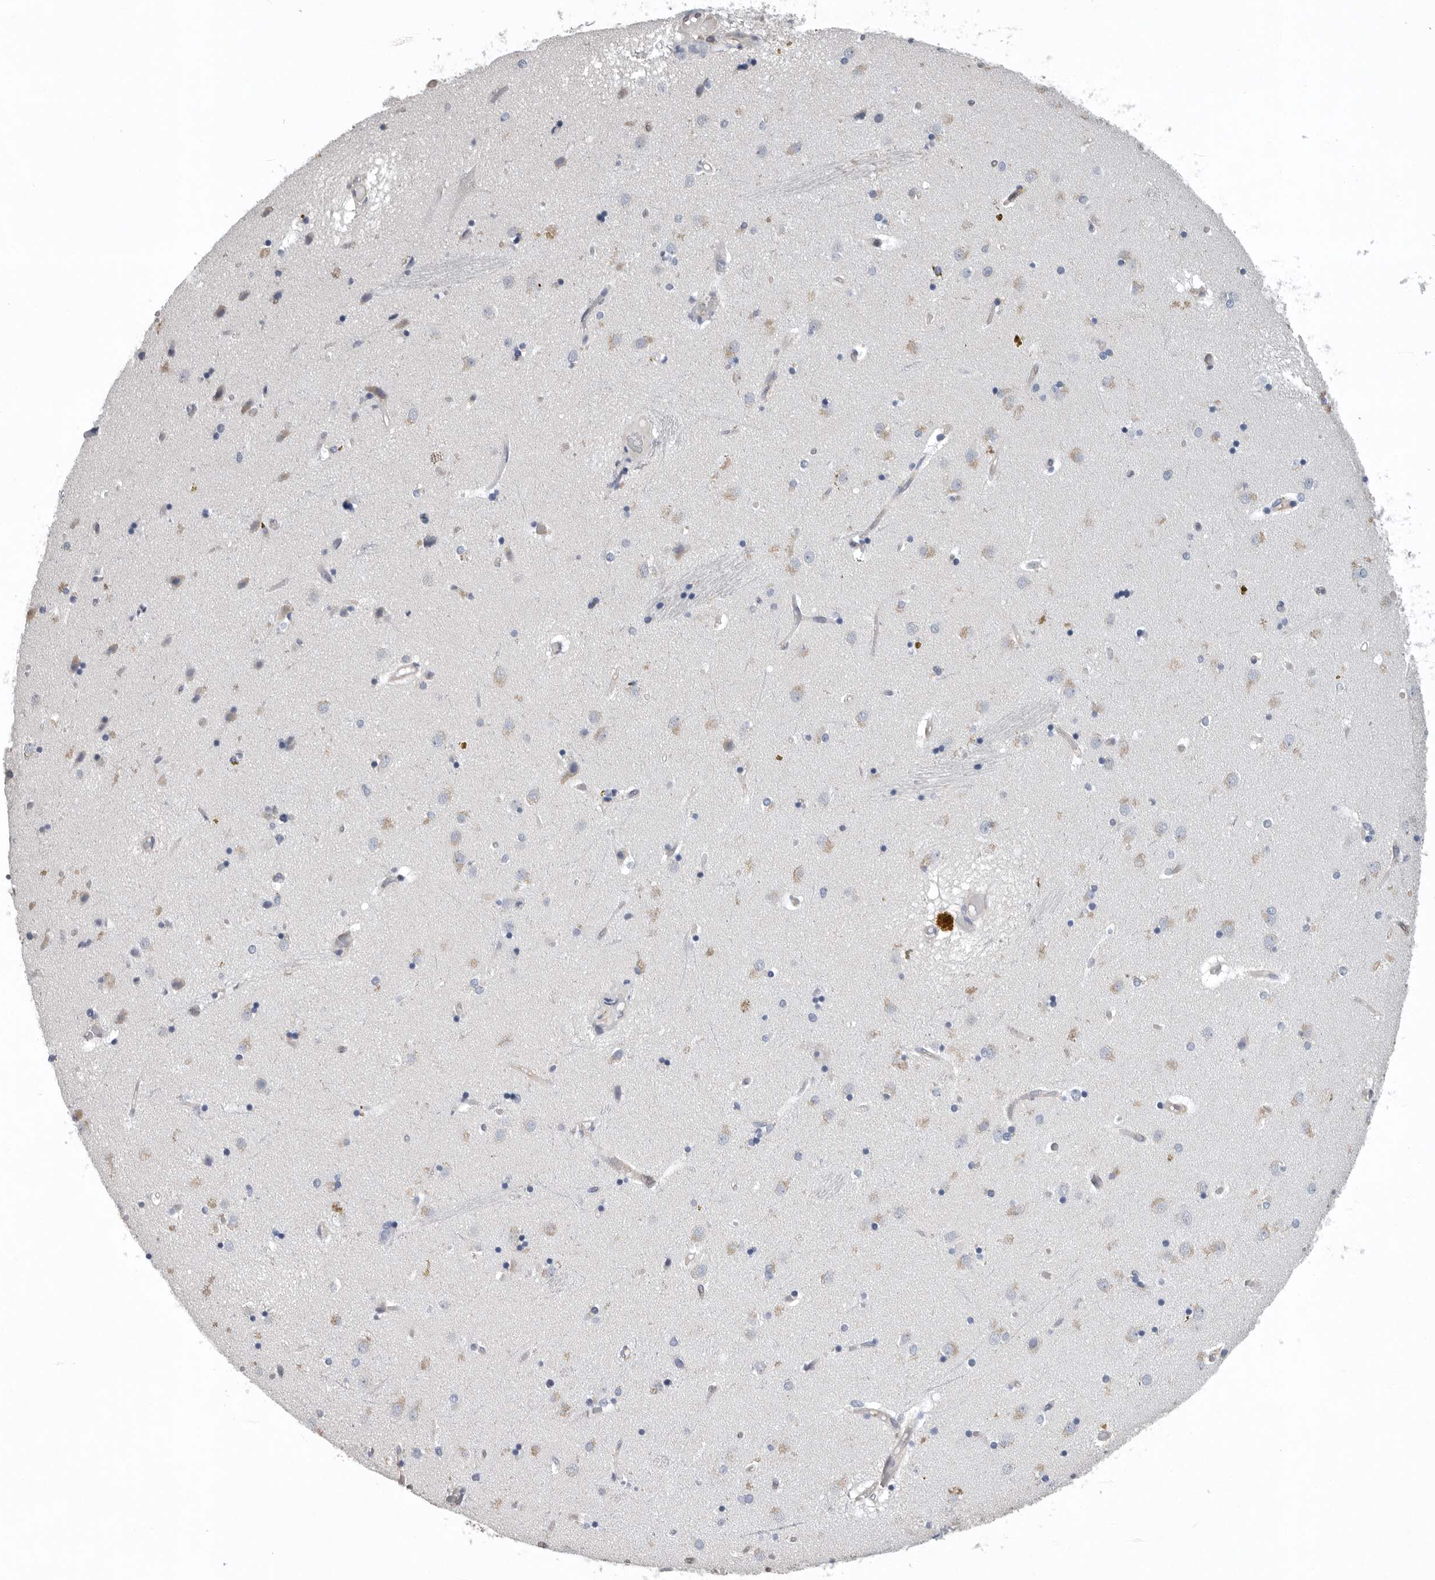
{"staining": {"intensity": "negative", "quantity": "none", "location": "none"}, "tissue": "caudate", "cell_type": "Glial cells", "image_type": "normal", "snomed": [{"axis": "morphology", "description": "Normal tissue, NOS"}, {"axis": "topography", "description": "Lateral ventricle wall"}], "caption": "This is an immunohistochemistry (IHC) photomicrograph of unremarkable human caudate. There is no positivity in glial cells.", "gene": "PDCD4", "patient": {"sex": "male", "age": 70}}